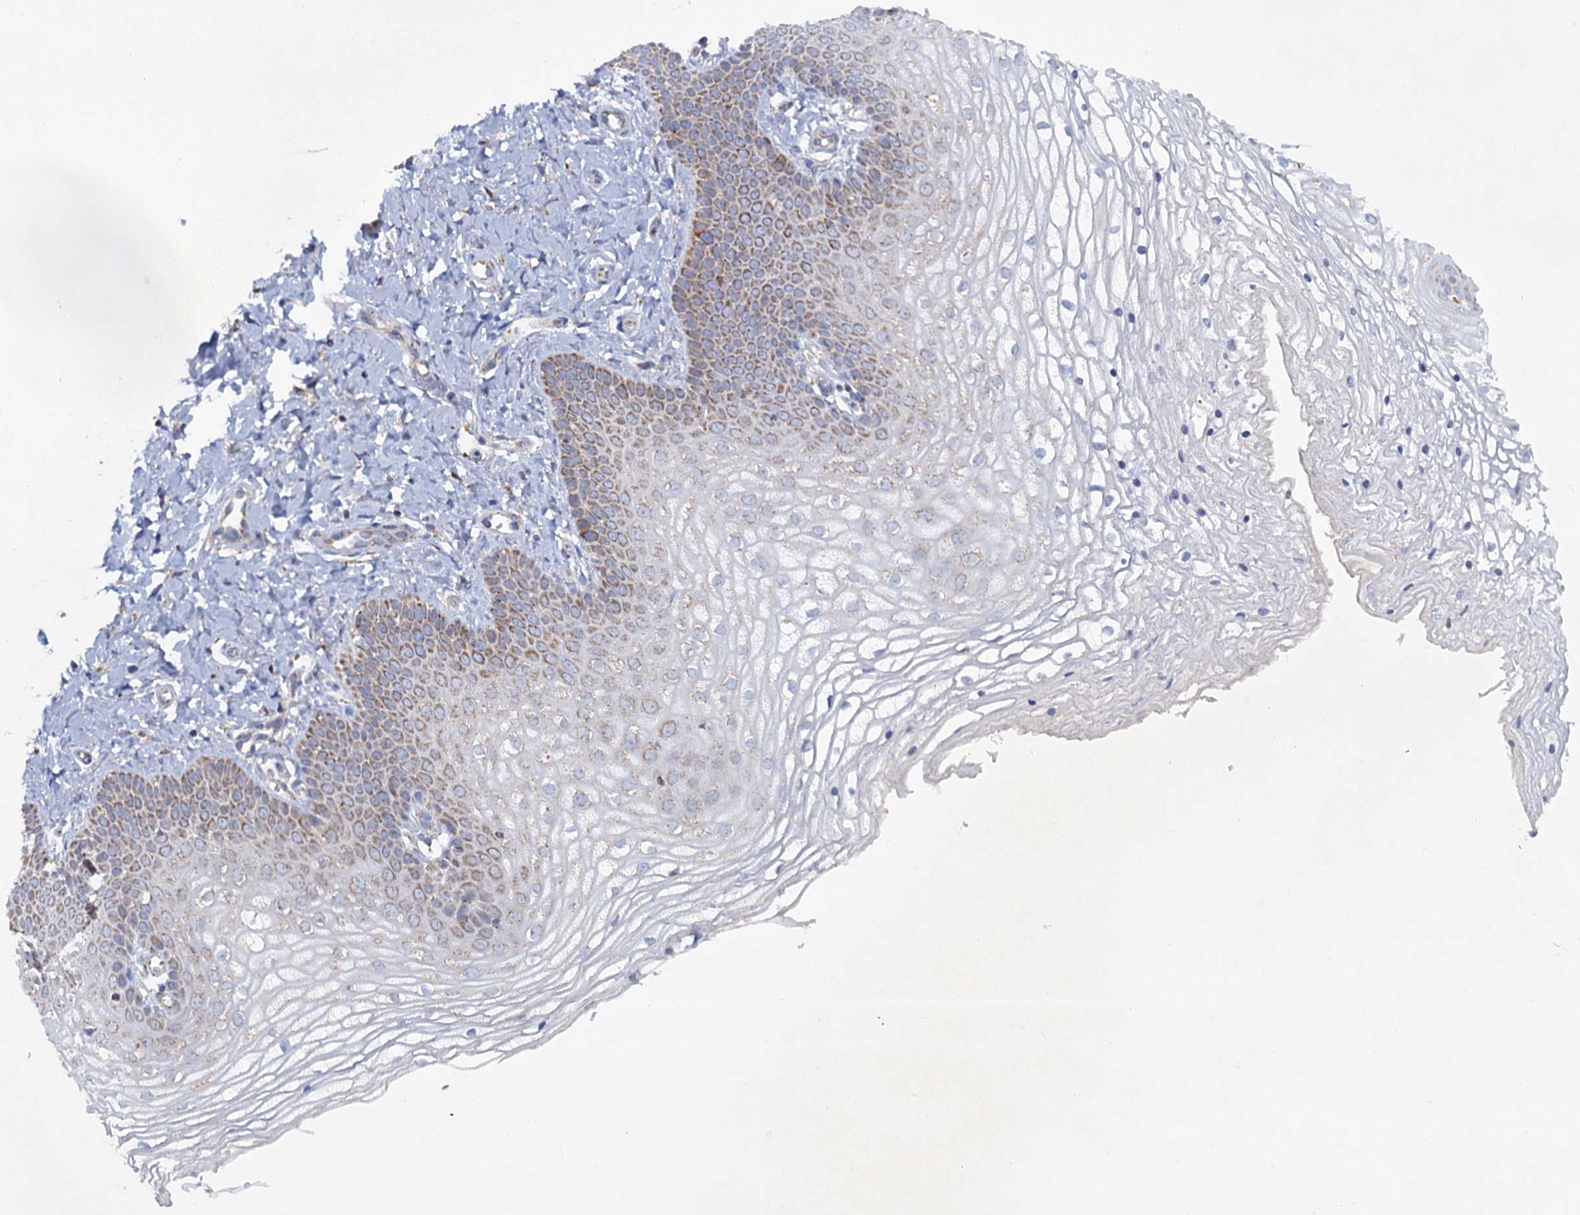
{"staining": {"intensity": "moderate", "quantity": "25%-75%", "location": "cytoplasmic/membranous"}, "tissue": "vagina", "cell_type": "Squamous epithelial cells", "image_type": "normal", "snomed": [{"axis": "morphology", "description": "Normal tissue, NOS"}, {"axis": "topography", "description": "Vagina"}], "caption": "DAB (3,3'-diaminobenzidine) immunohistochemical staining of normal human vagina demonstrates moderate cytoplasmic/membranous protein expression in about 25%-75% of squamous epithelial cells.", "gene": "GTPBP3", "patient": {"sex": "female", "age": 68}}